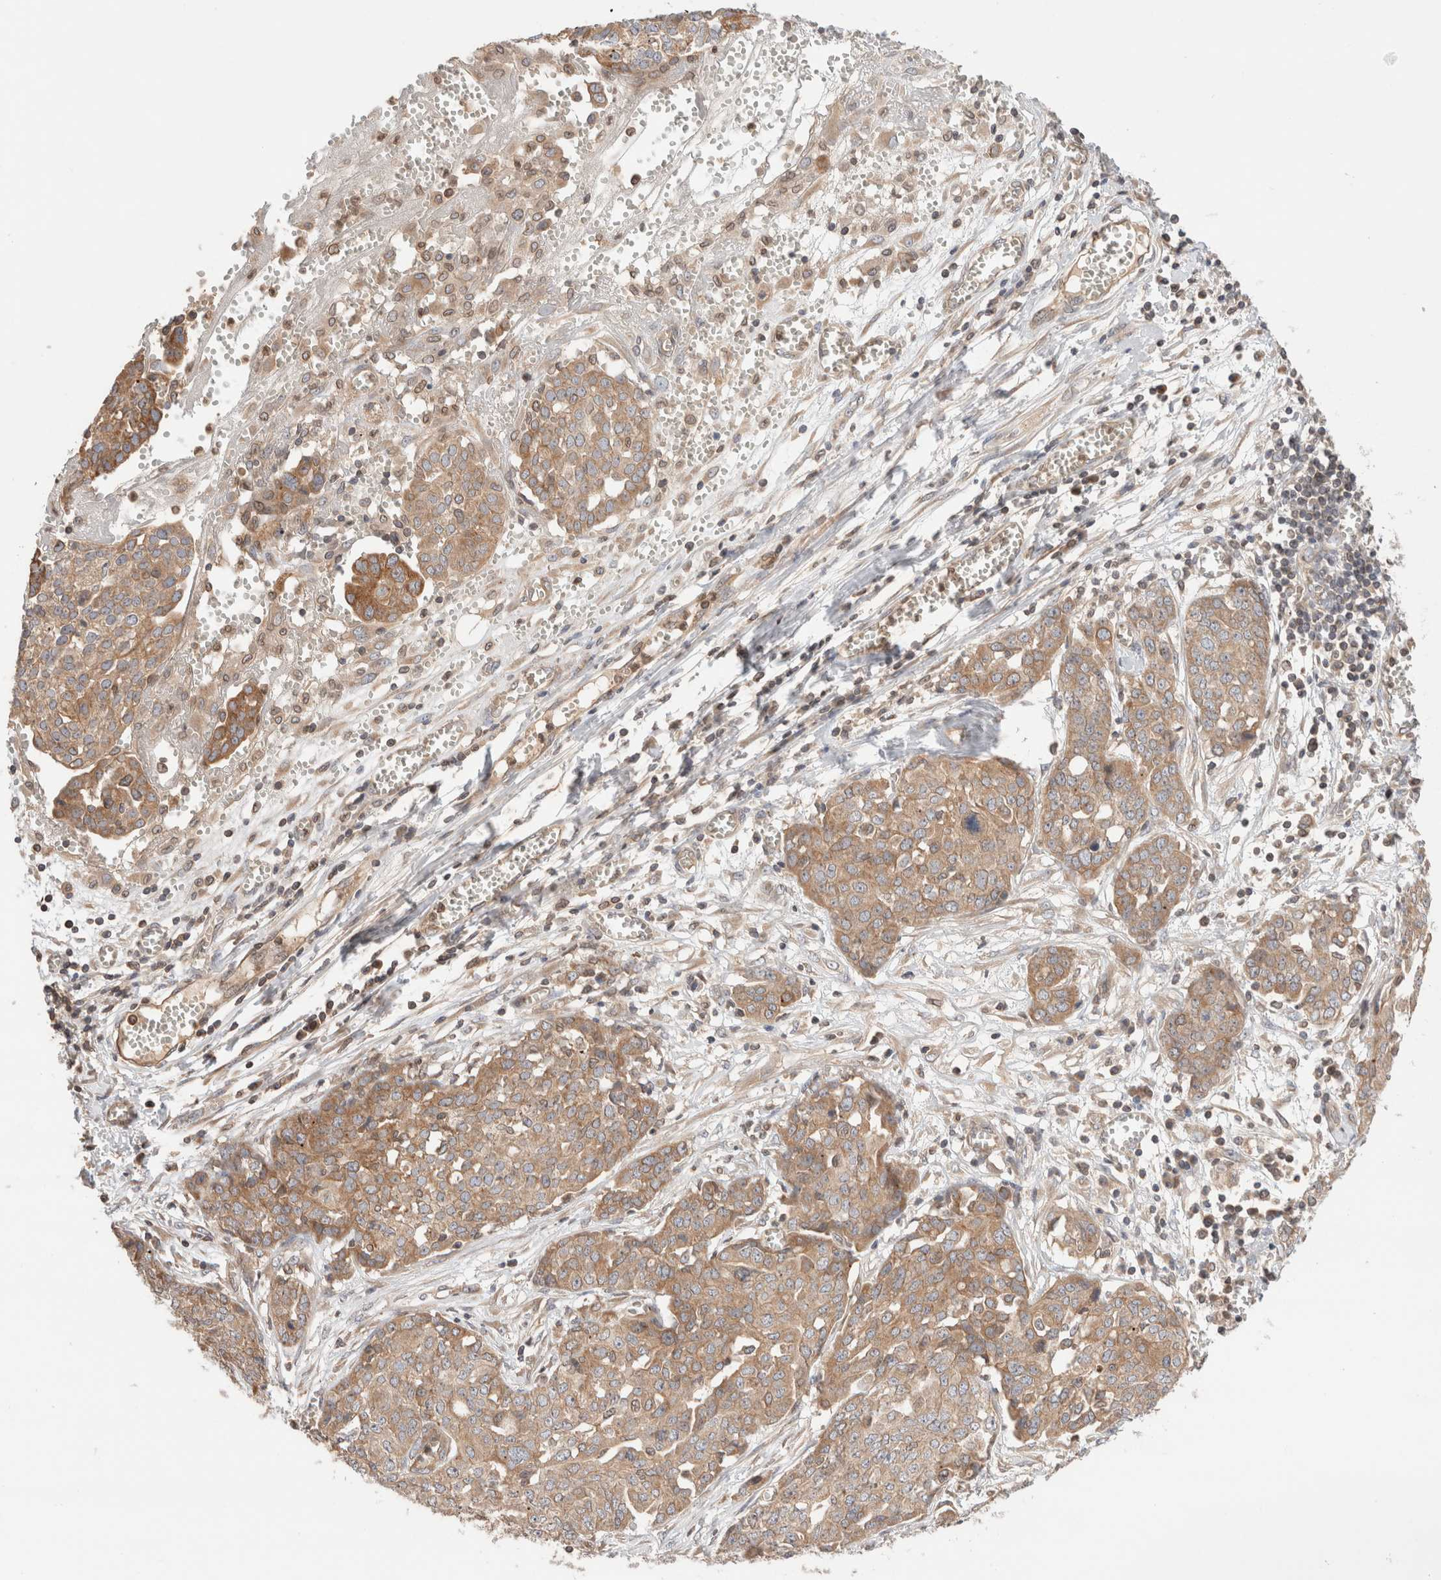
{"staining": {"intensity": "moderate", "quantity": ">75%", "location": "cytoplasmic/membranous"}, "tissue": "ovarian cancer", "cell_type": "Tumor cells", "image_type": "cancer", "snomed": [{"axis": "morphology", "description": "Cystadenocarcinoma, serous, NOS"}, {"axis": "topography", "description": "Soft tissue"}, {"axis": "topography", "description": "Ovary"}], "caption": "The micrograph displays a brown stain indicating the presence of a protein in the cytoplasmic/membranous of tumor cells in ovarian cancer (serous cystadenocarcinoma).", "gene": "SIKE1", "patient": {"sex": "female", "age": 57}}